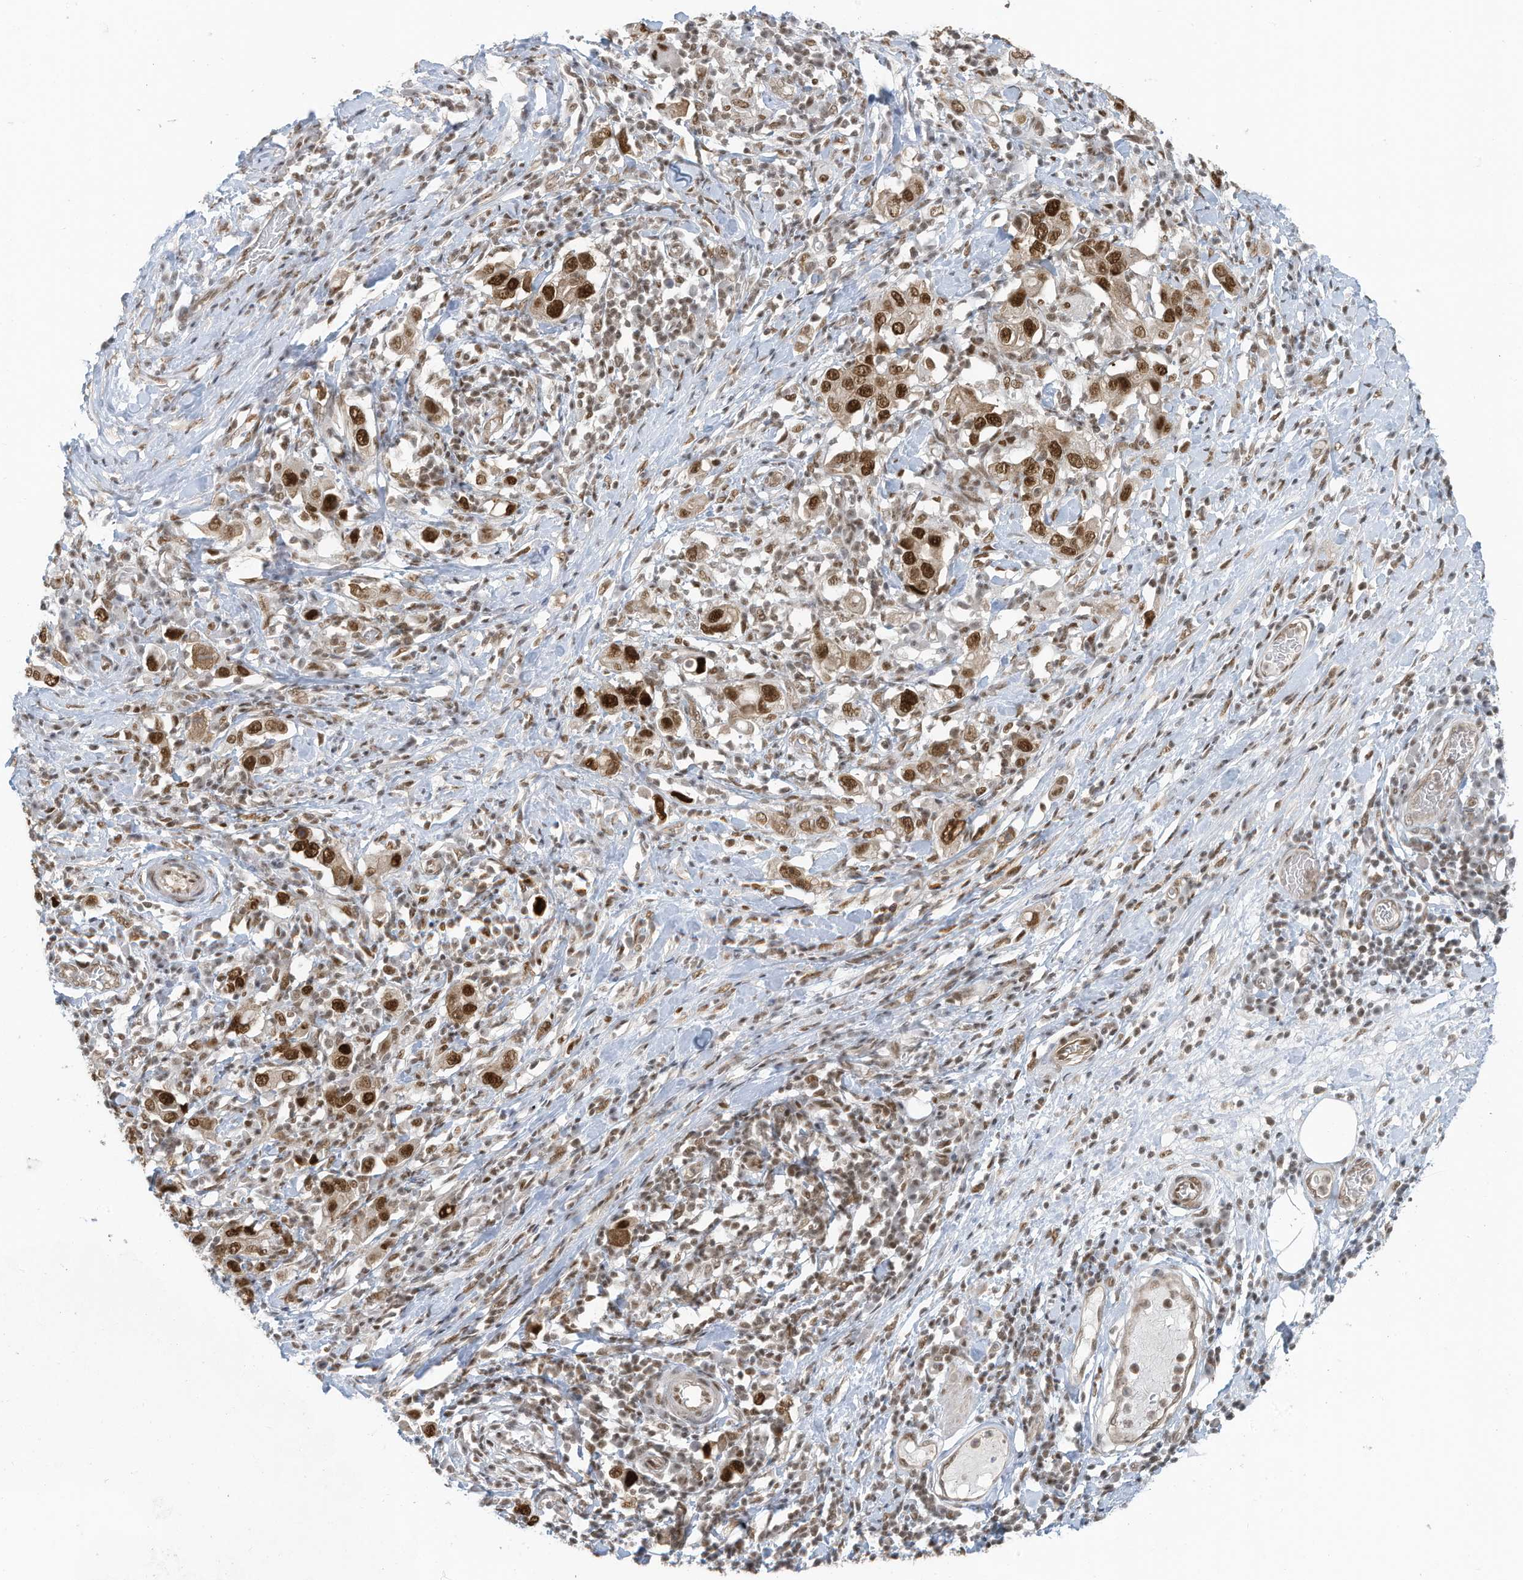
{"staining": {"intensity": "strong", "quantity": ">75%", "location": "nuclear"}, "tissue": "stomach cancer", "cell_type": "Tumor cells", "image_type": "cancer", "snomed": [{"axis": "morphology", "description": "Adenocarcinoma, NOS"}, {"axis": "topography", "description": "Stomach, upper"}], "caption": "Protein staining of stomach cancer tissue demonstrates strong nuclear staining in approximately >75% of tumor cells.", "gene": "DBR1", "patient": {"sex": "male", "age": 62}}